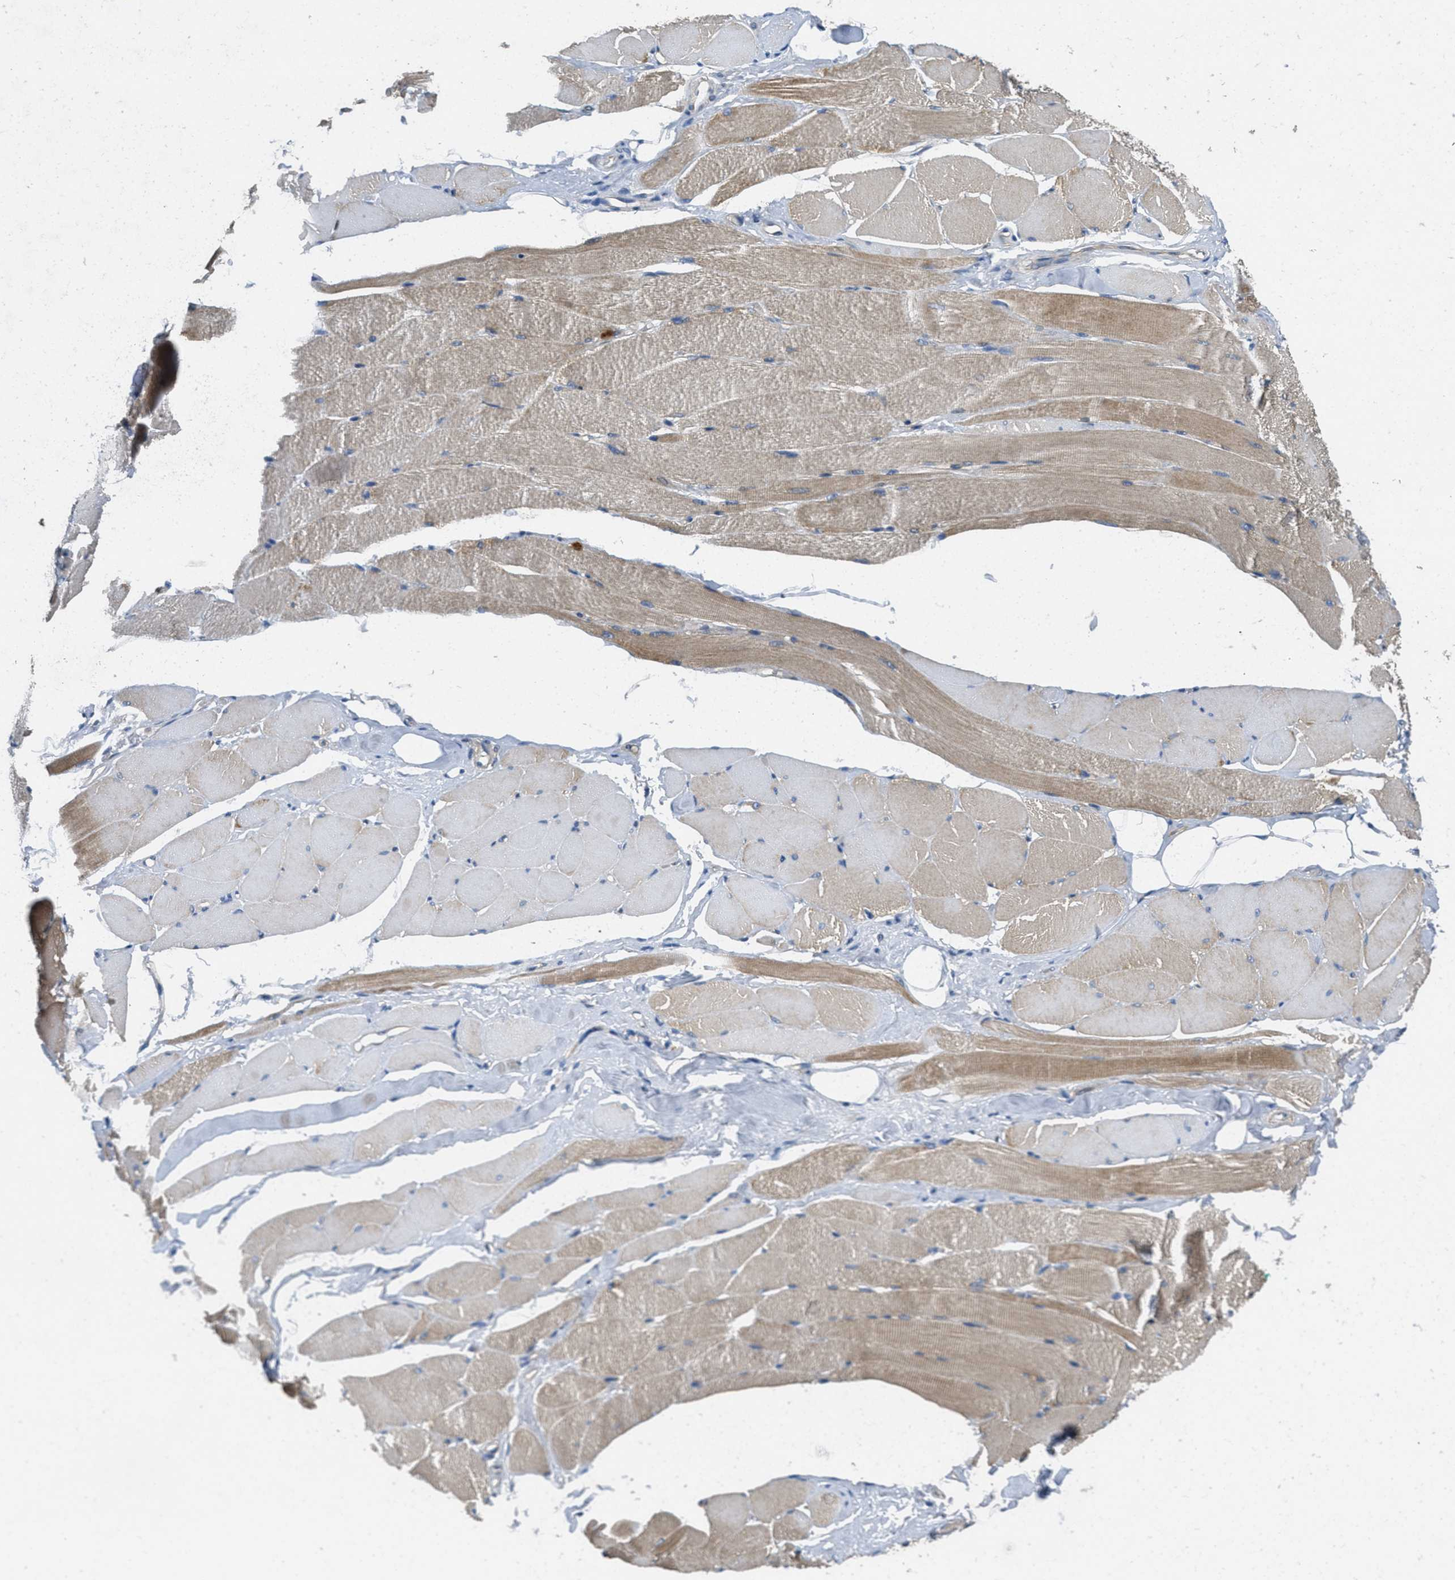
{"staining": {"intensity": "moderate", "quantity": "25%-75%", "location": "cytoplasmic/membranous"}, "tissue": "skeletal muscle", "cell_type": "Myocytes", "image_type": "normal", "snomed": [{"axis": "morphology", "description": "Normal tissue, NOS"}, {"axis": "topography", "description": "Skeletal muscle"}, {"axis": "topography", "description": "Peripheral nerve tissue"}], "caption": "Protein analysis of normal skeletal muscle exhibits moderate cytoplasmic/membranous positivity in about 25%-75% of myocytes.", "gene": "TOMM70", "patient": {"sex": "female", "age": 84}}